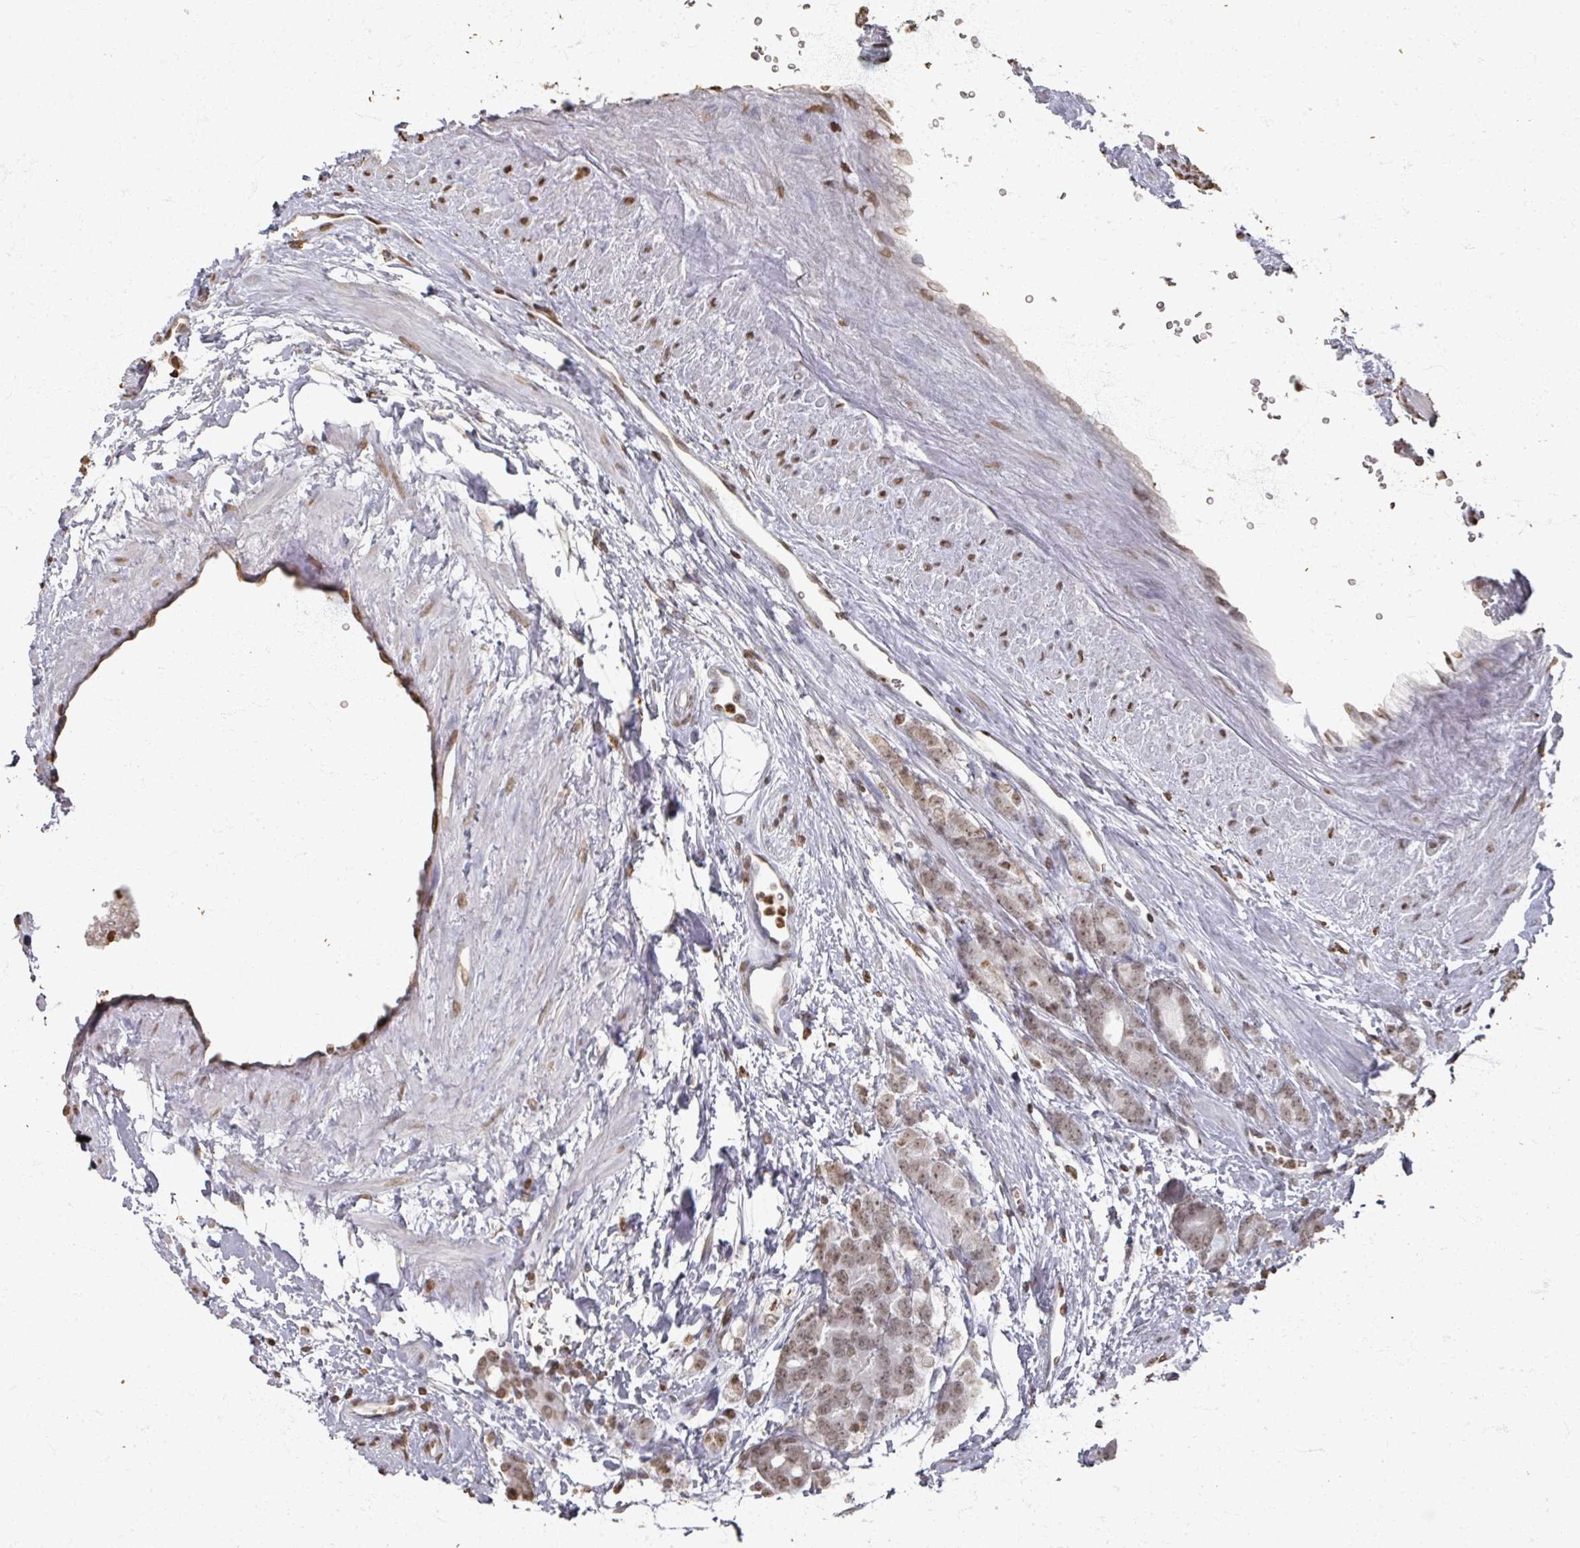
{"staining": {"intensity": "weak", "quantity": ">75%", "location": "nuclear"}, "tissue": "prostate cancer", "cell_type": "Tumor cells", "image_type": "cancer", "snomed": [{"axis": "morphology", "description": "Adenocarcinoma, High grade"}, {"axis": "topography", "description": "Prostate"}], "caption": "Weak nuclear staining is present in about >75% of tumor cells in prostate cancer. (DAB (3,3'-diaminobenzidine) IHC, brown staining for protein, blue staining for nuclei).", "gene": "DCUN1D5", "patient": {"sex": "male", "age": 62}}